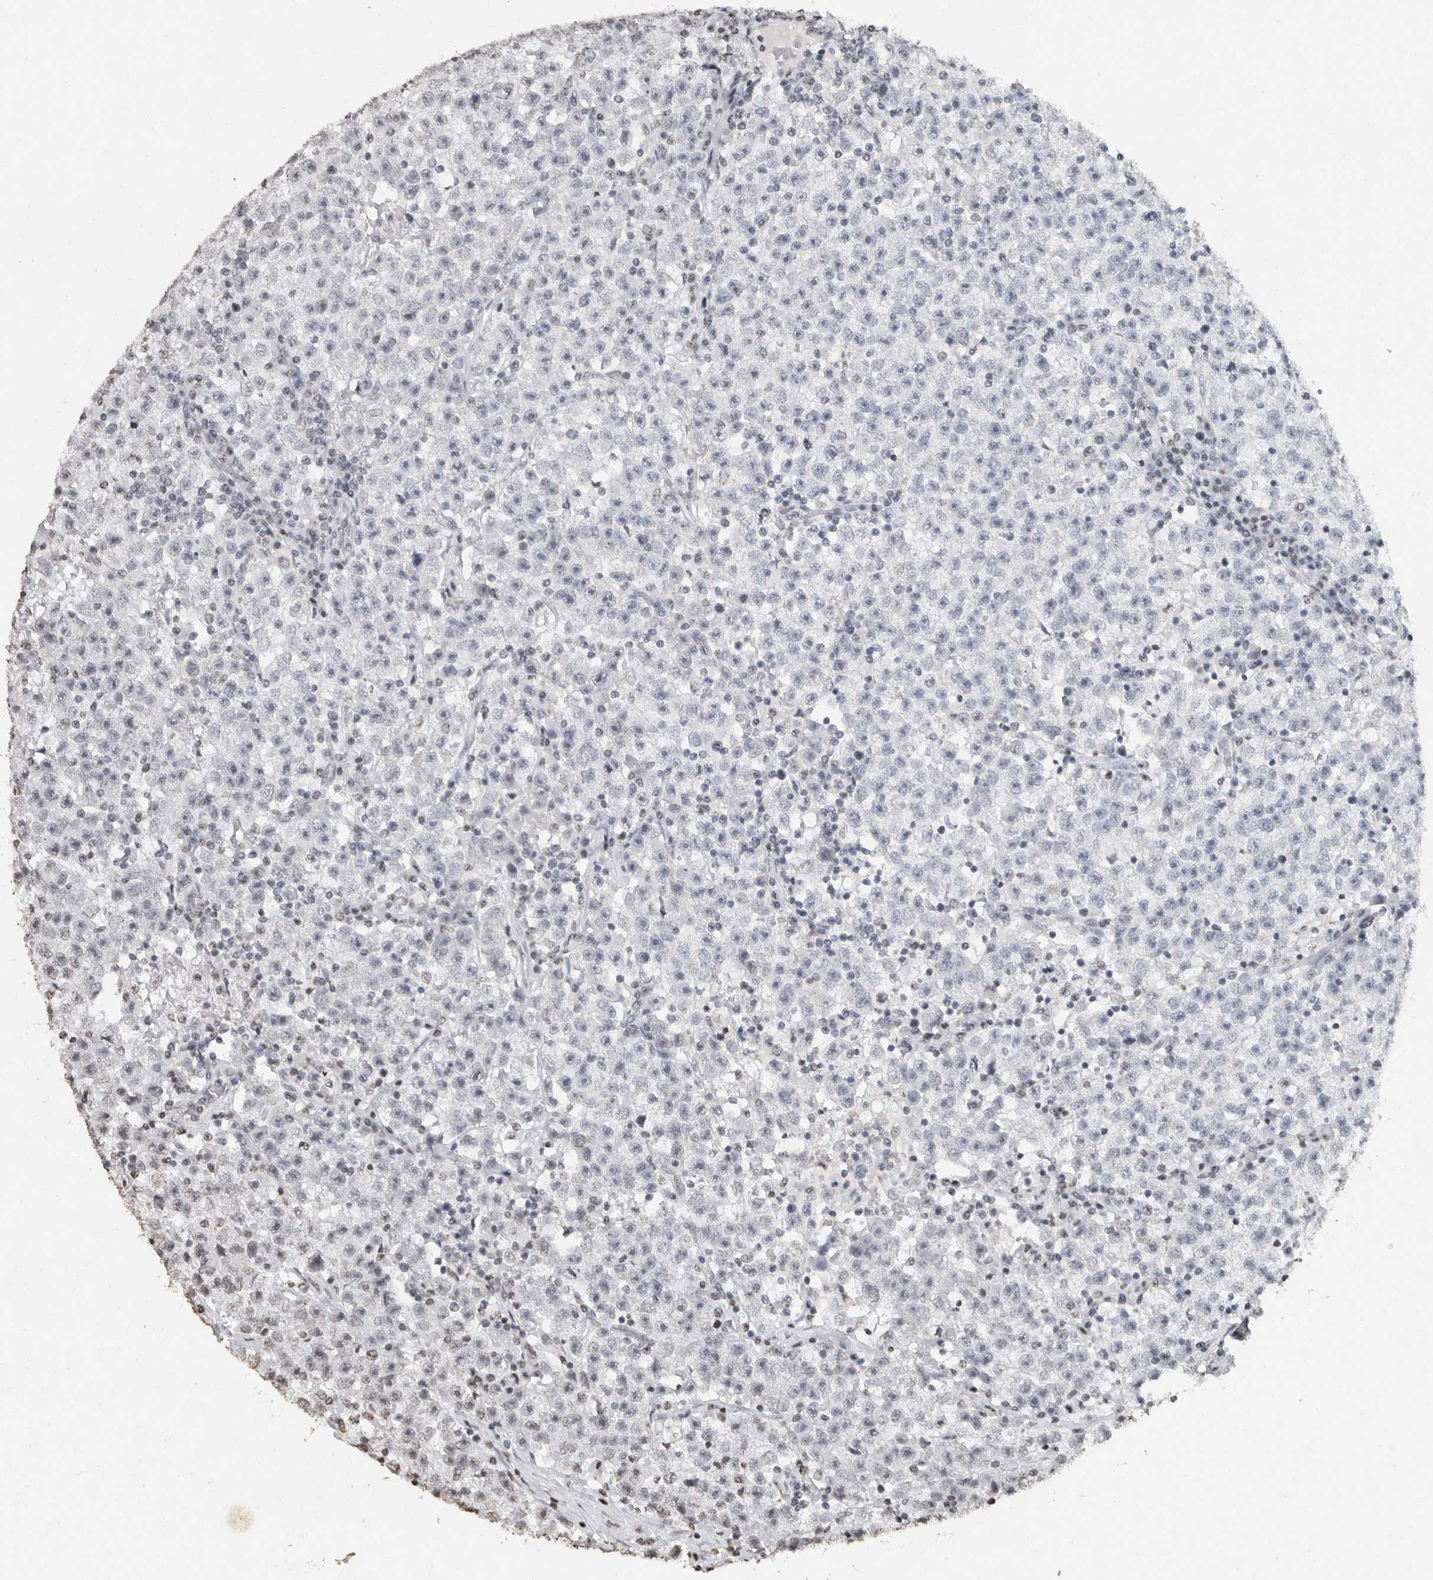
{"staining": {"intensity": "negative", "quantity": "none", "location": "none"}, "tissue": "testis cancer", "cell_type": "Tumor cells", "image_type": "cancer", "snomed": [{"axis": "morphology", "description": "Seminoma, NOS"}, {"axis": "topography", "description": "Testis"}], "caption": "The micrograph exhibits no staining of tumor cells in seminoma (testis). (Immunohistochemistry (ihc), brightfield microscopy, high magnification).", "gene": "CNTN1", "patient": {"sex": "male", "age": 22}}